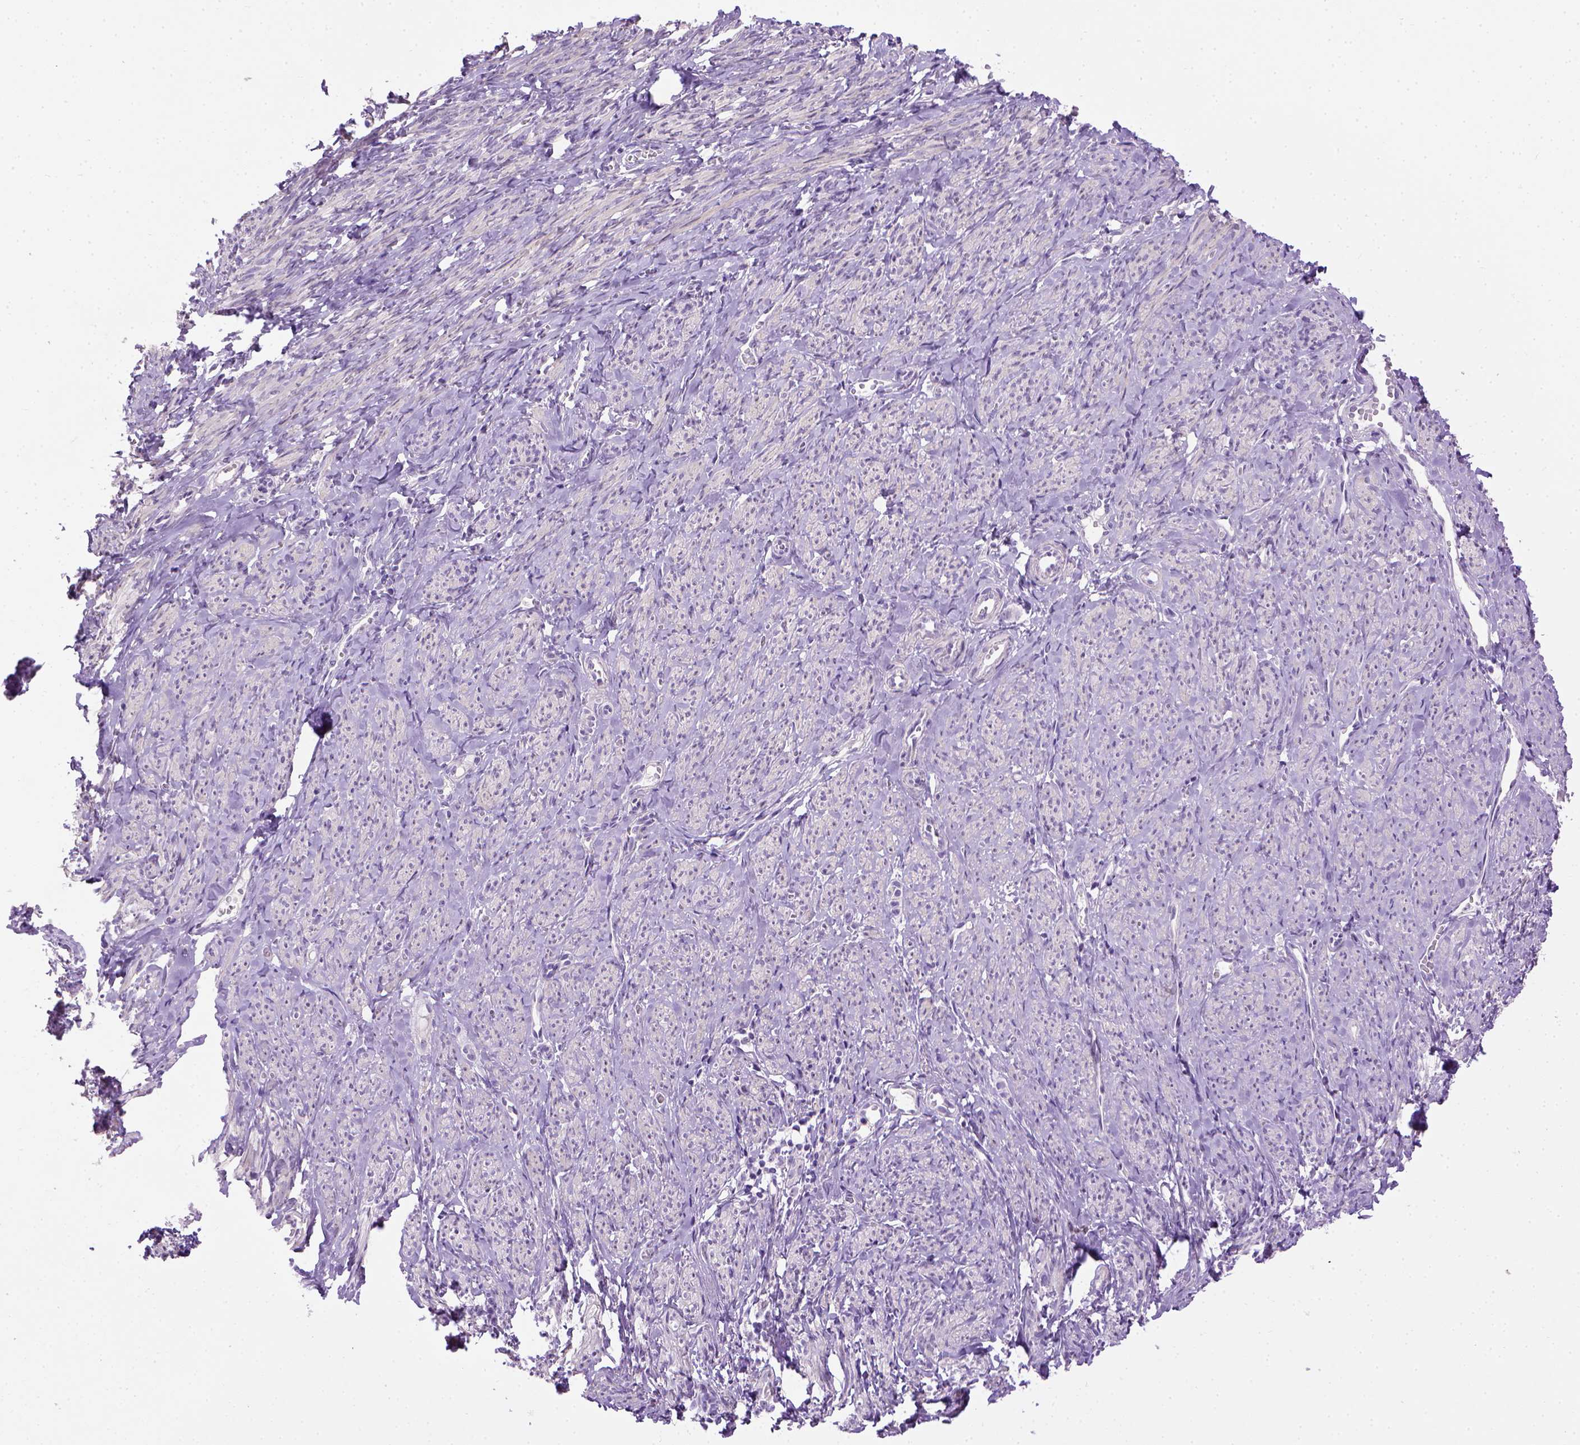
{"staining": {"intensity": "negative", "quantity": "none", "location": "none"}, "tissue": "smooth muscle", "cell_type": "Smooth muscle cells", "image_type": "normal", "snomed": [{"axis": "morphology", "description": "Normal tissue, NOS"}, {"axis": "topography", "description": "Smooth muscle"}], "caption": "IHC of unremarkable smooth muscle demonstrates no expression in smooth muscle cells.", "gene": "UTP4", "patient": {"sex": "female", "age": 65}}